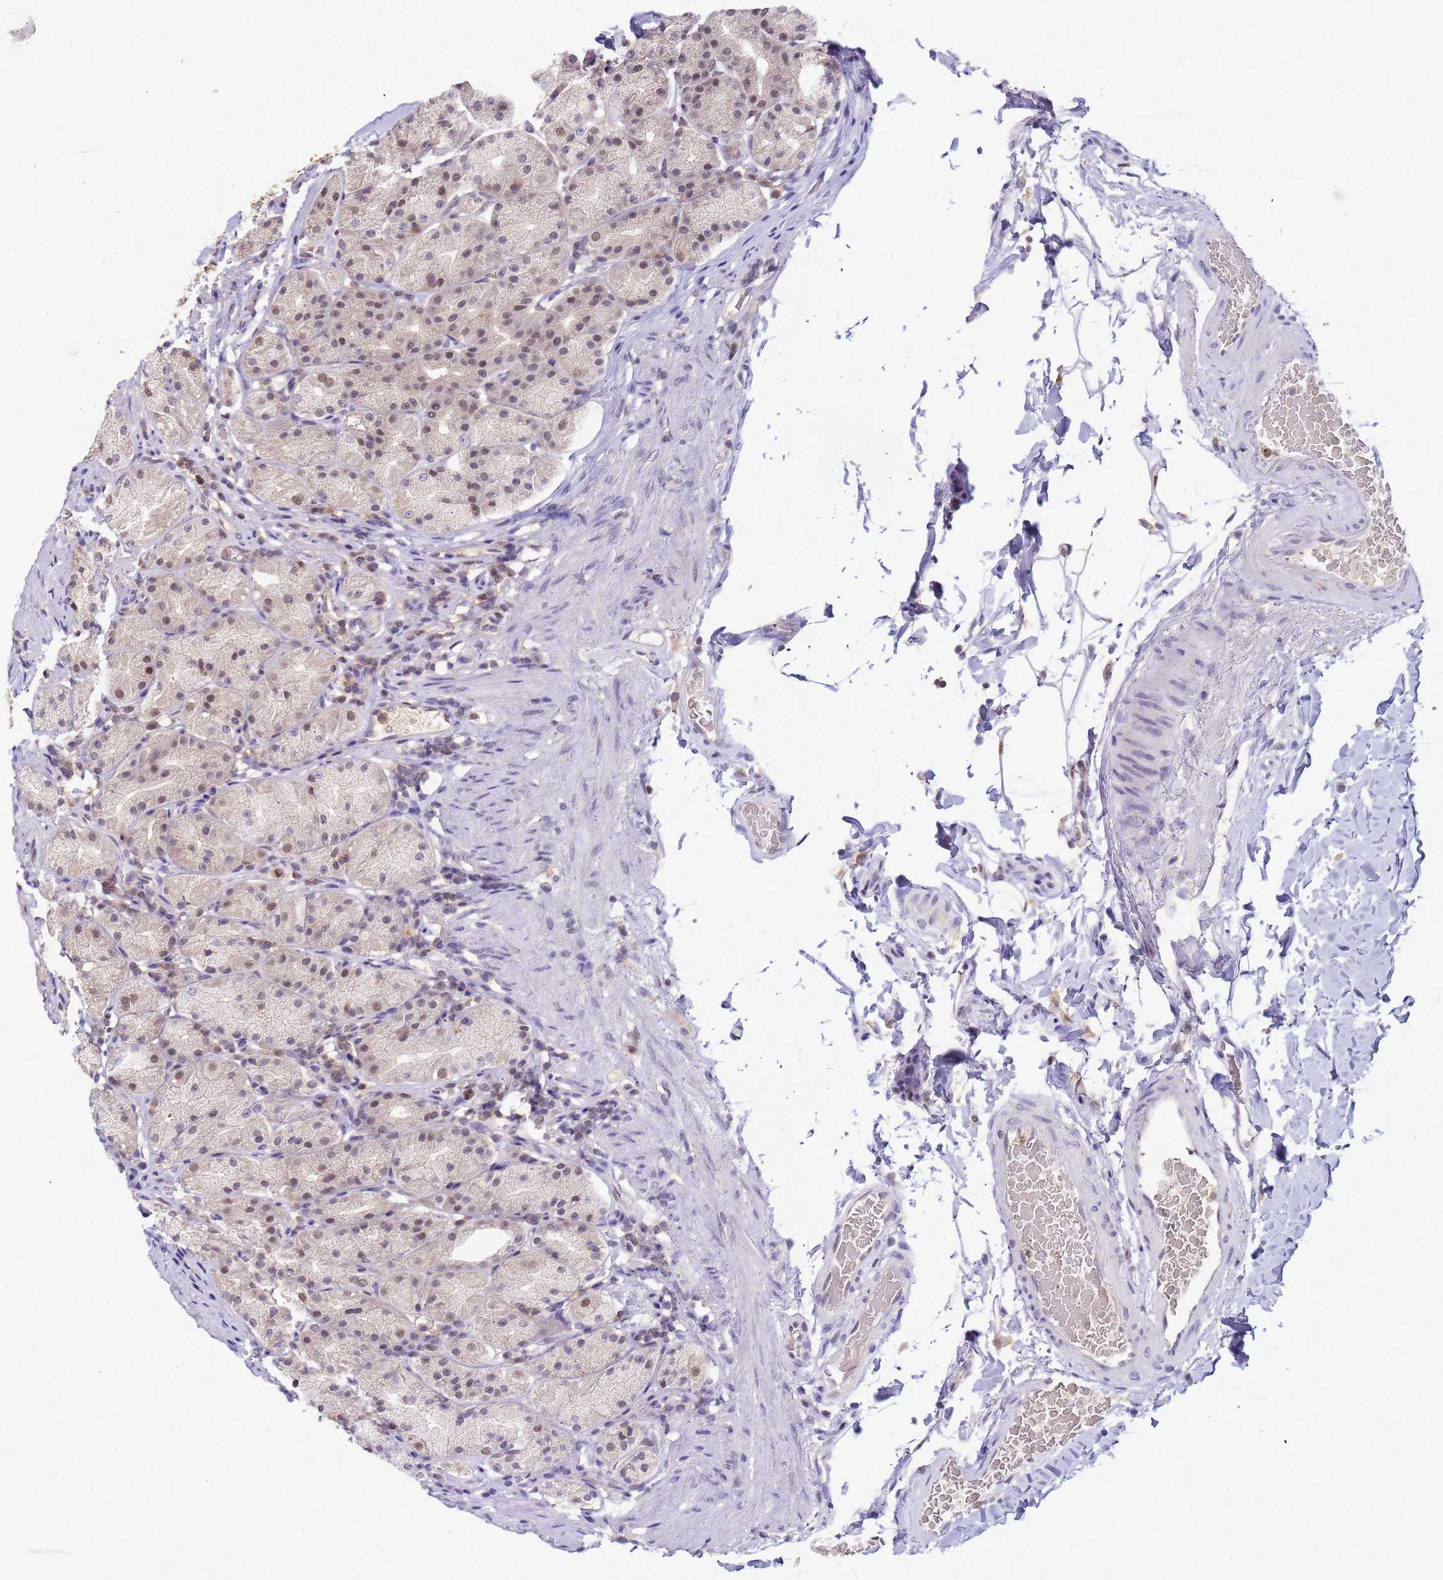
{"staining": {"intensity": "weak", "quantity": "25%-75%", "location": "nuclear"}, "tissue": "stomach", "cell_type": "Glandular cells", "image_type": "normal", "snomed": [{"axis": "morphology", "description": "Normal tissue, NOS"}, {"axis": "topography", "description": "Stomach, upper"}], "caption": "Protein expression analysis of benign stomach shows weak nuclear staining in approximately 25%-75% of glandular cells.", "gene": "CD53", "patient": {"sex": "male", "age": 68}}